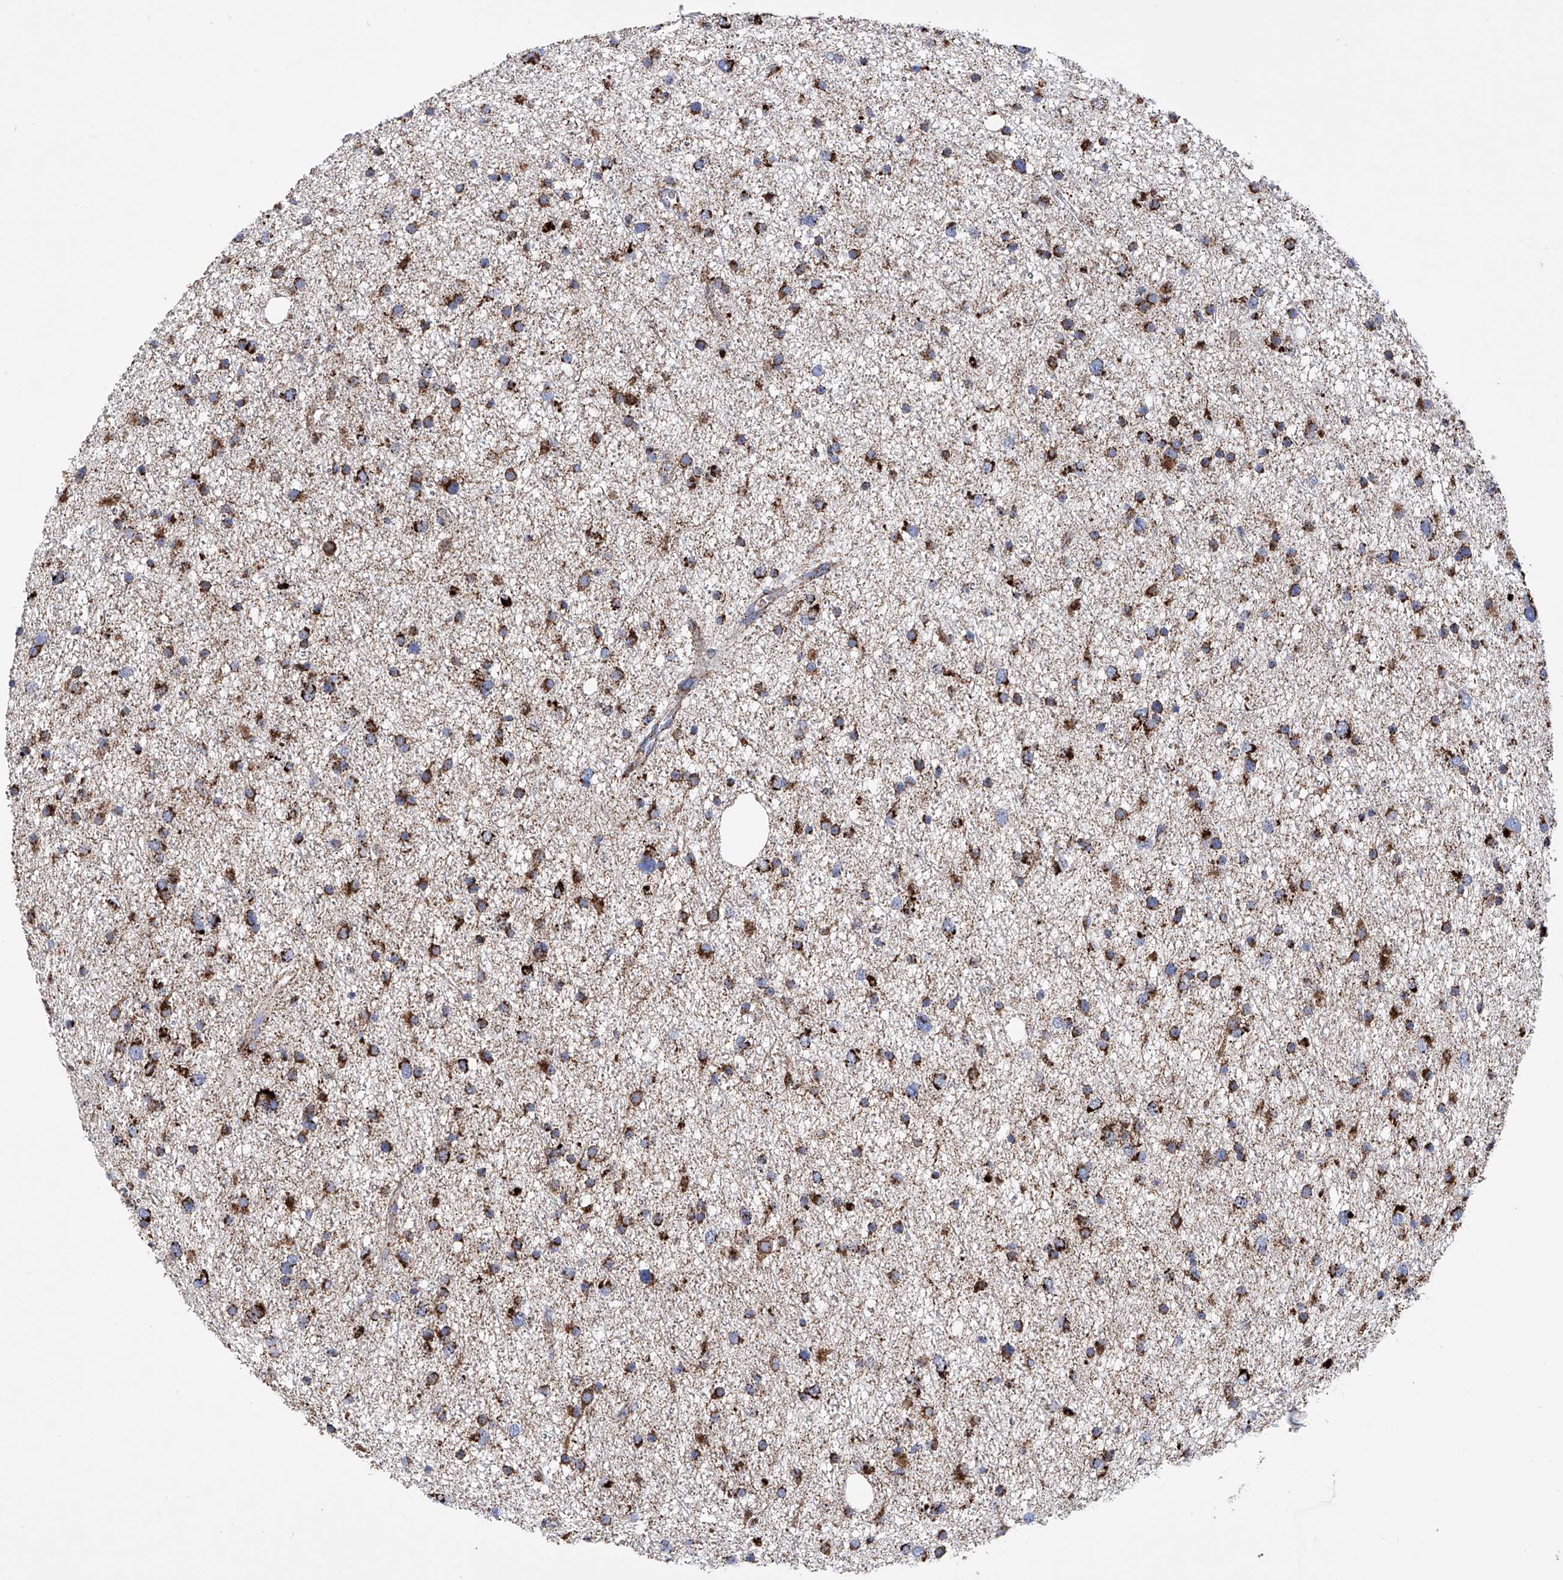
{"staining": {"intensity": "strong", "quantity": ">75%", "location": "cytoplasmic/membranous"}, "tissue": "glioma", "cell_type": "Tumor cells", "image_type": "cancer", "snomed": [{"axis": "morphology", "description": "Glioma, malignant, Low grade"}, {"axis": "topography", "description": "Cerebral cortex"}], "caption": "Malignant glioma (low-grade) stained with DAB (3,3'-diaminobenzidine) immunohistochemistry reveals high levels of strong cytoplasmic/membranous positivity in approximately >75% of tumor cells.", "gene": "ATP5PF", "patient": {"sex": "female", "age": 39}}